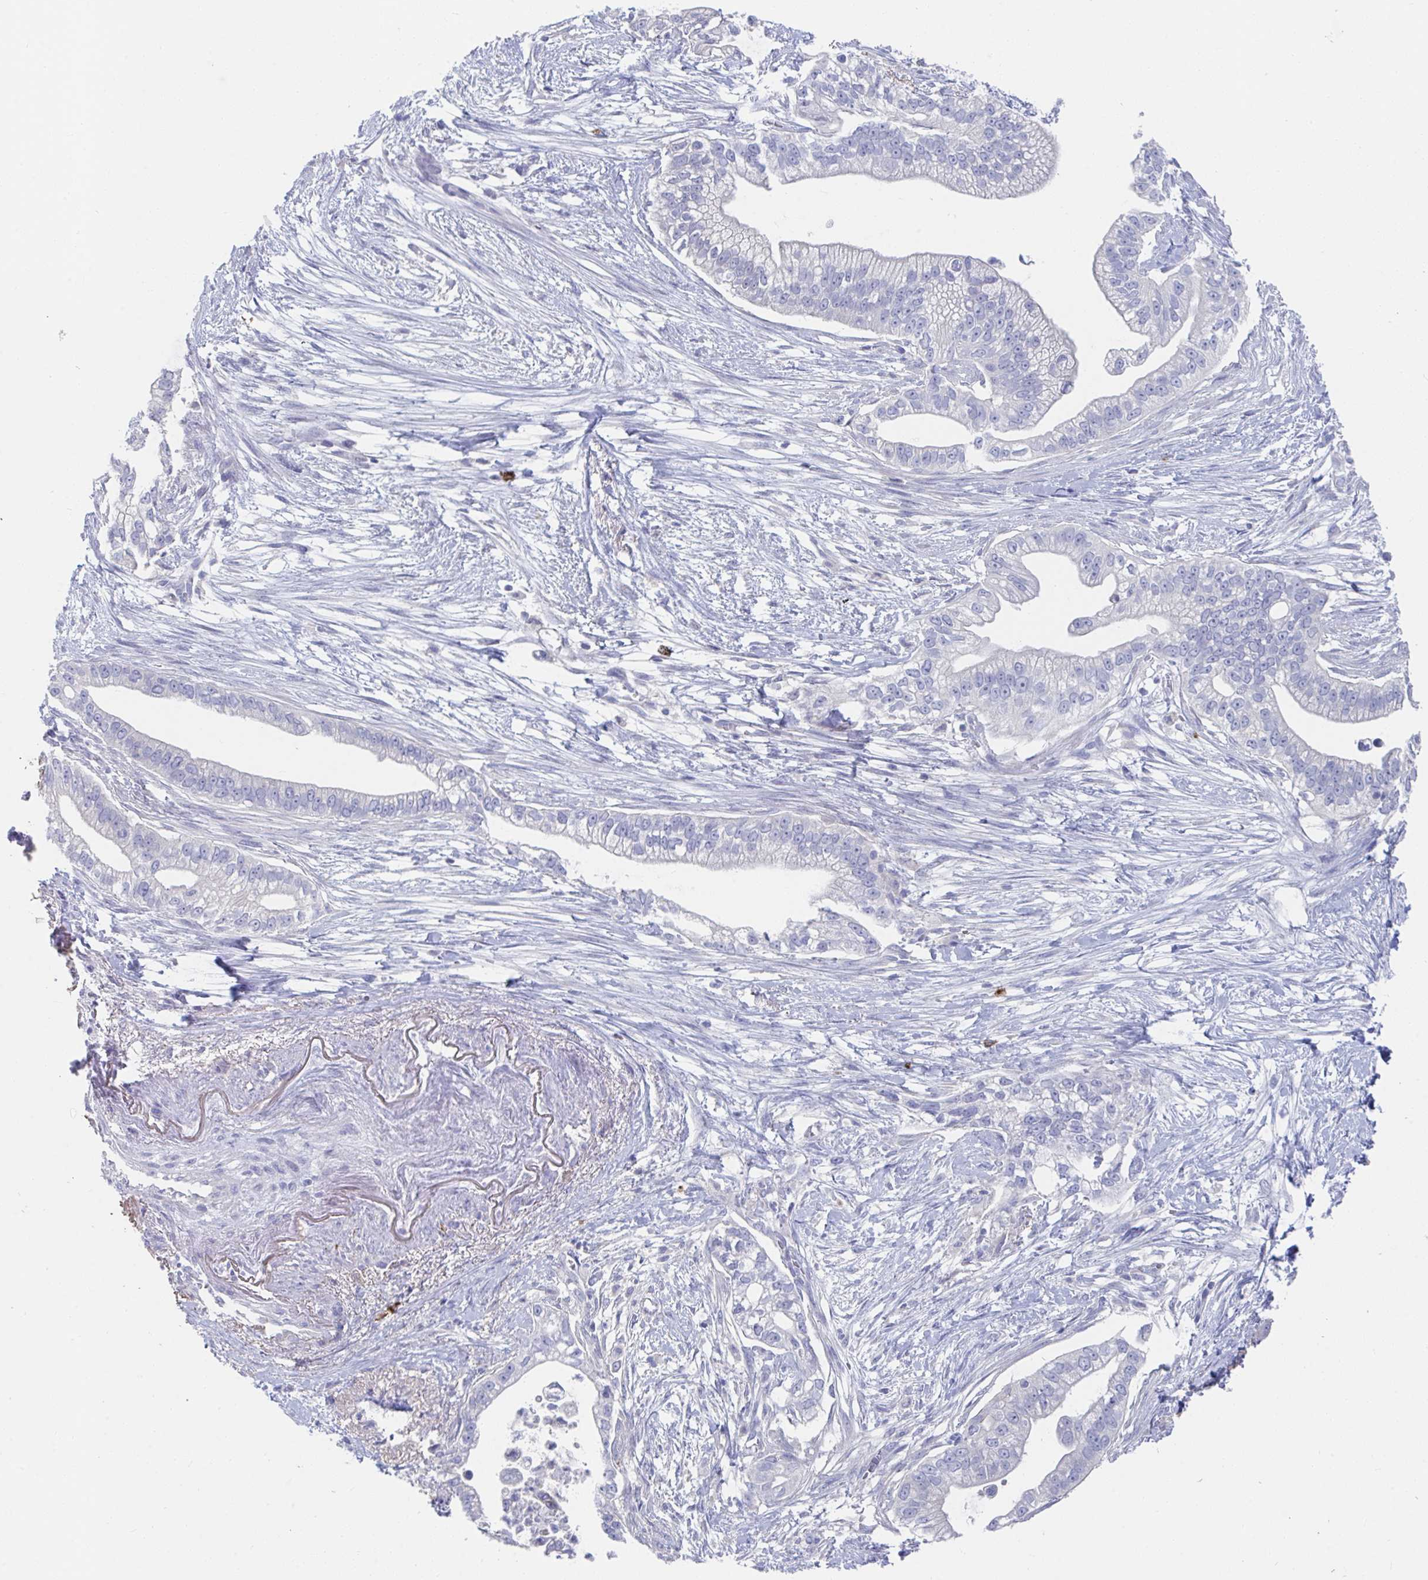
{"staining": {"intensity": "negative", "quantity": "none", "location": "none"}, "tissue": "pancreatic cancer", "cell_type": "Tumor cells", "image_type": "cancer", "snomed": [{"axis": "morphology", "description": "Adenocarcinoma, NOS"}, {"axis": "topography", "description": "Pancreas"}], "caption": "Protein analysis of pancreatic adenocarcinoma exhibits no significant staining in tumor cells.", "gene": "KCNK5", "patient": {"sex": "male", "age": 70}}